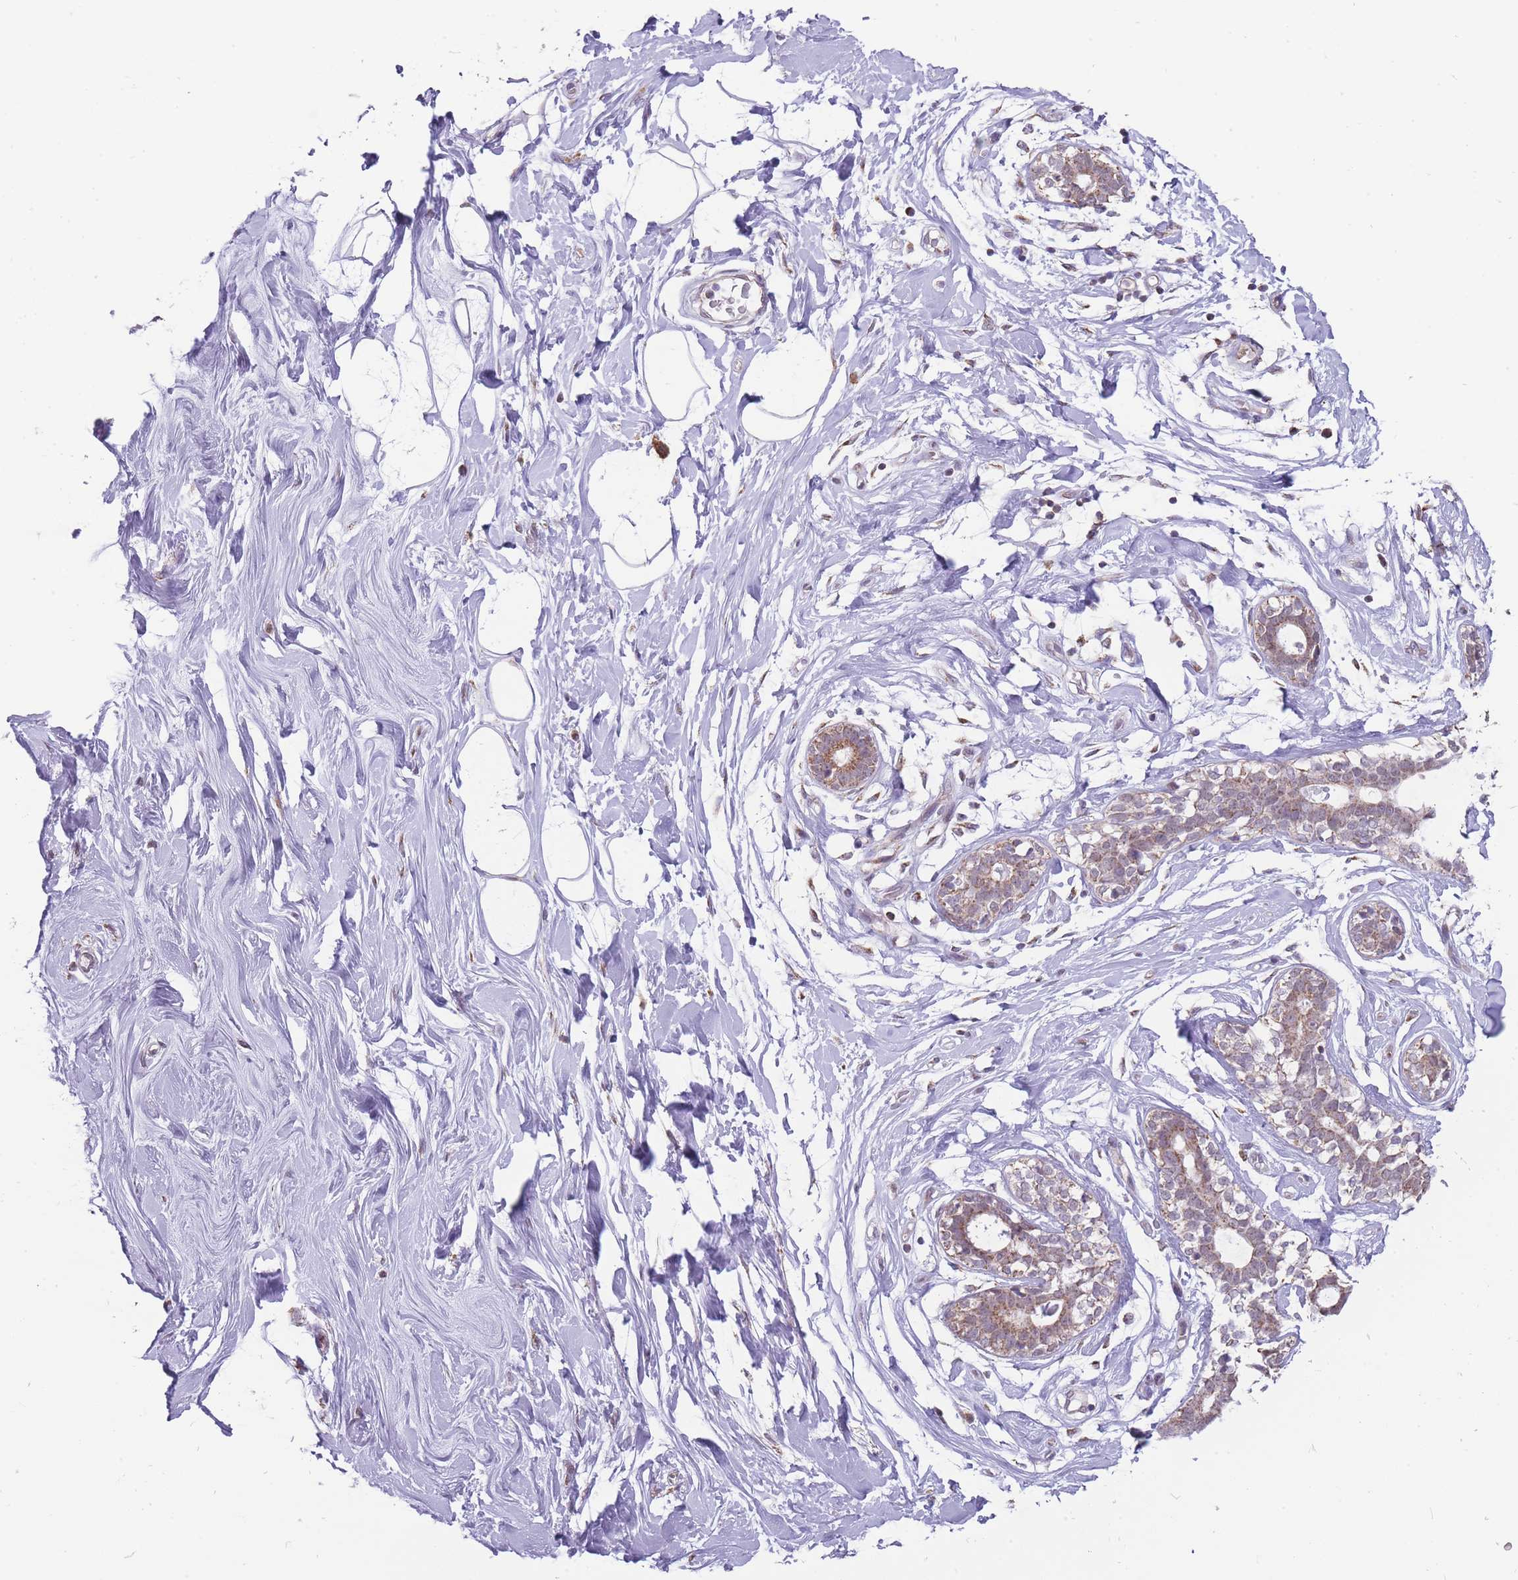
{"staining": {"intensity": "negative", "quantity": "none", "location": "none"}, "tissue": "adipose tissue", "cell_type": "Adipocytes", "image_type": "normal", "snomed": [{"axis": "morphology", "description": "Normal tissue, NOS"}, {"axis": "topography", "description": "Breast"}], "caption": "Immunohistochemistry (IHC) histopathology image of benign adipose tissue stained for a protein (brown), which reveals no positivity in adipocytes.", "gene": "NELL1", "patient": {"sex": "female", "age": 26}}